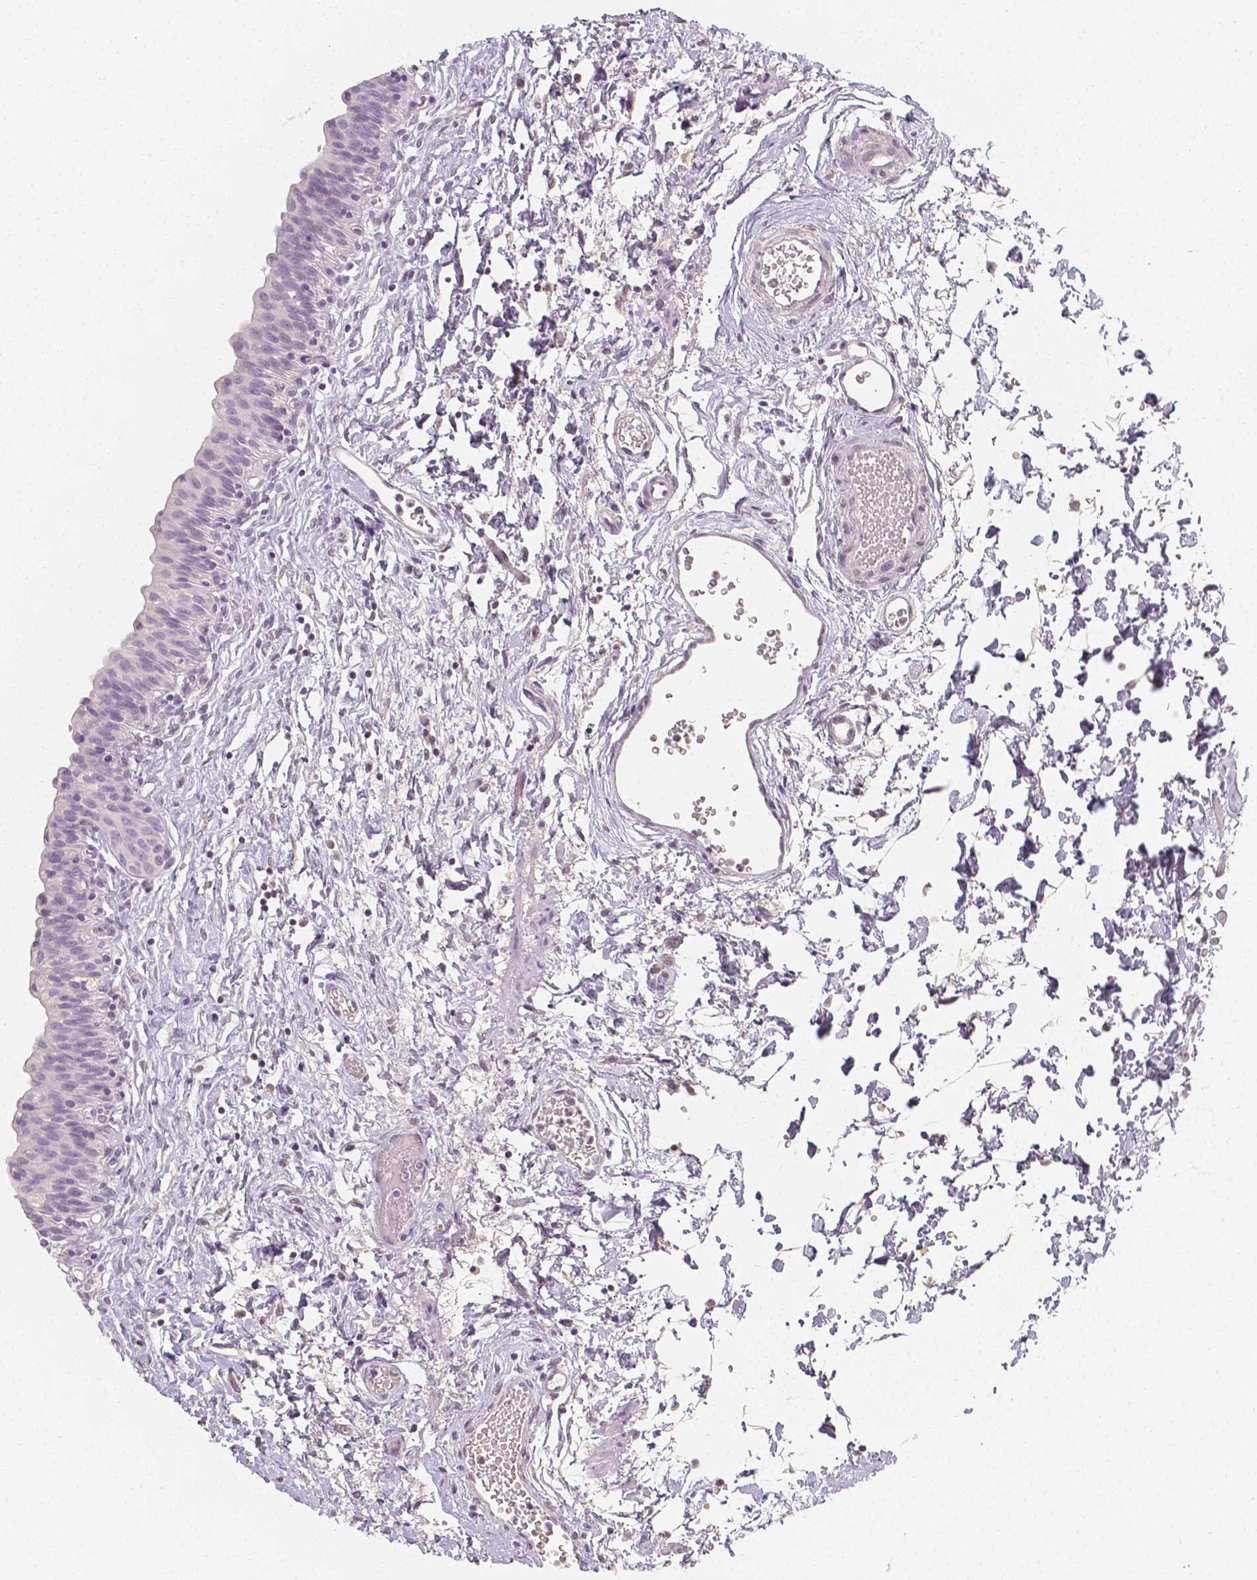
{"staining": {"intensity": "negative", "quantity": "none", "location": "none"}, "tissue": "urinary bladder", "cell_type": "Urothelial cells", "image_type": "normal", "snomed": [{"axis": "morphology", "description": "Normal tissue, NOS"}, {"axis": "topography", "description": "Urinary bladder"}], "caption": "Urothelial cells show no significant protein expression in benign urinary bladder.", "gene": "THY1", "patient": {"sex": "male", "age": 56}}